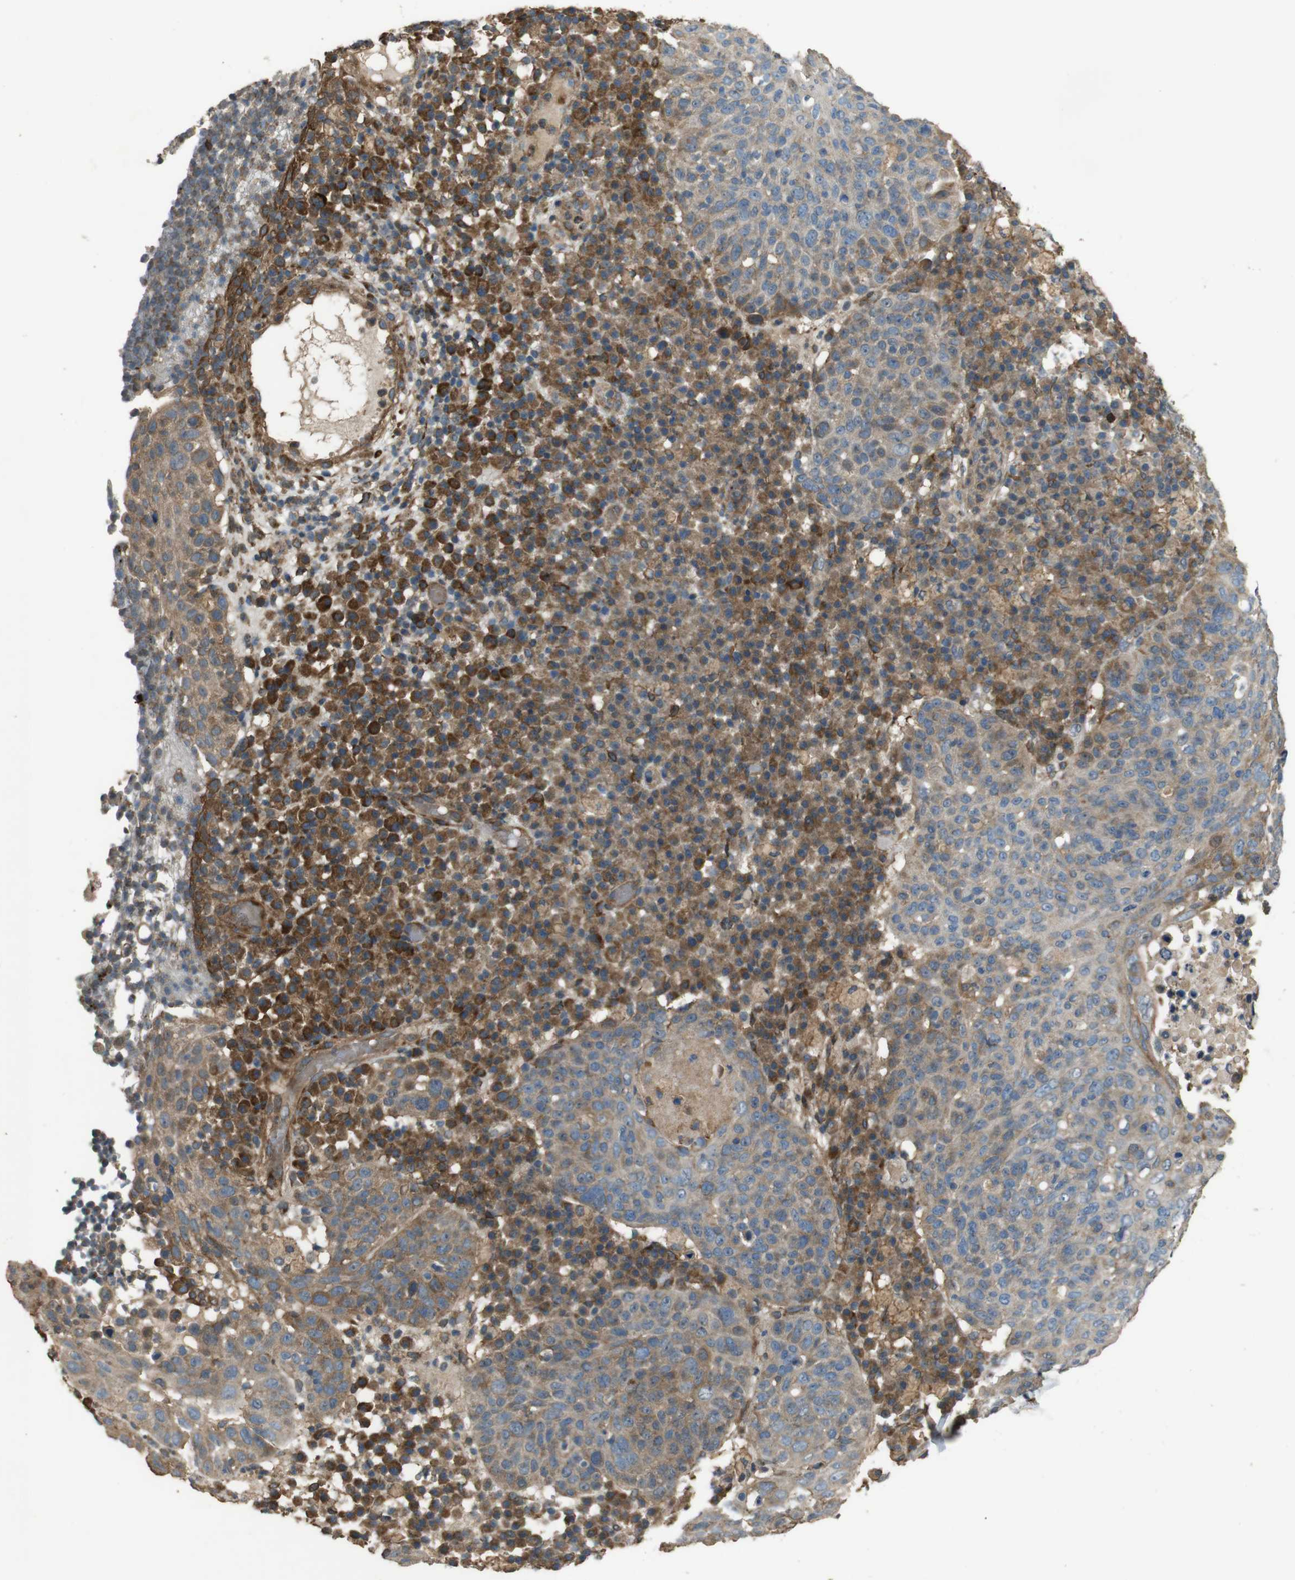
{"staining": {"intensity": "moderate", "quantity": "<25%", "location": "cytoplasmic/membranous"}, "tissue": "skin cancer", "cell_type": "Tumor cells", "image_type": "cancer", "snomed": [{"axis": "morphology", "description": "Squamous cell carcinoma in situ, NOS"}, {"axis": "morphology", "description": "Squamous cell carcinoma, NOS"}, {"axis": "topography", "description": "Skin"}], "caption": "Protein analysis of skin squamous cell carcinoma tissue displays moderate cytoplasmic/membranous staining in approximately <25% of tumor cells.", "gene": "ARHGAP24", "patient": {"sex": "male", "age": 93}}